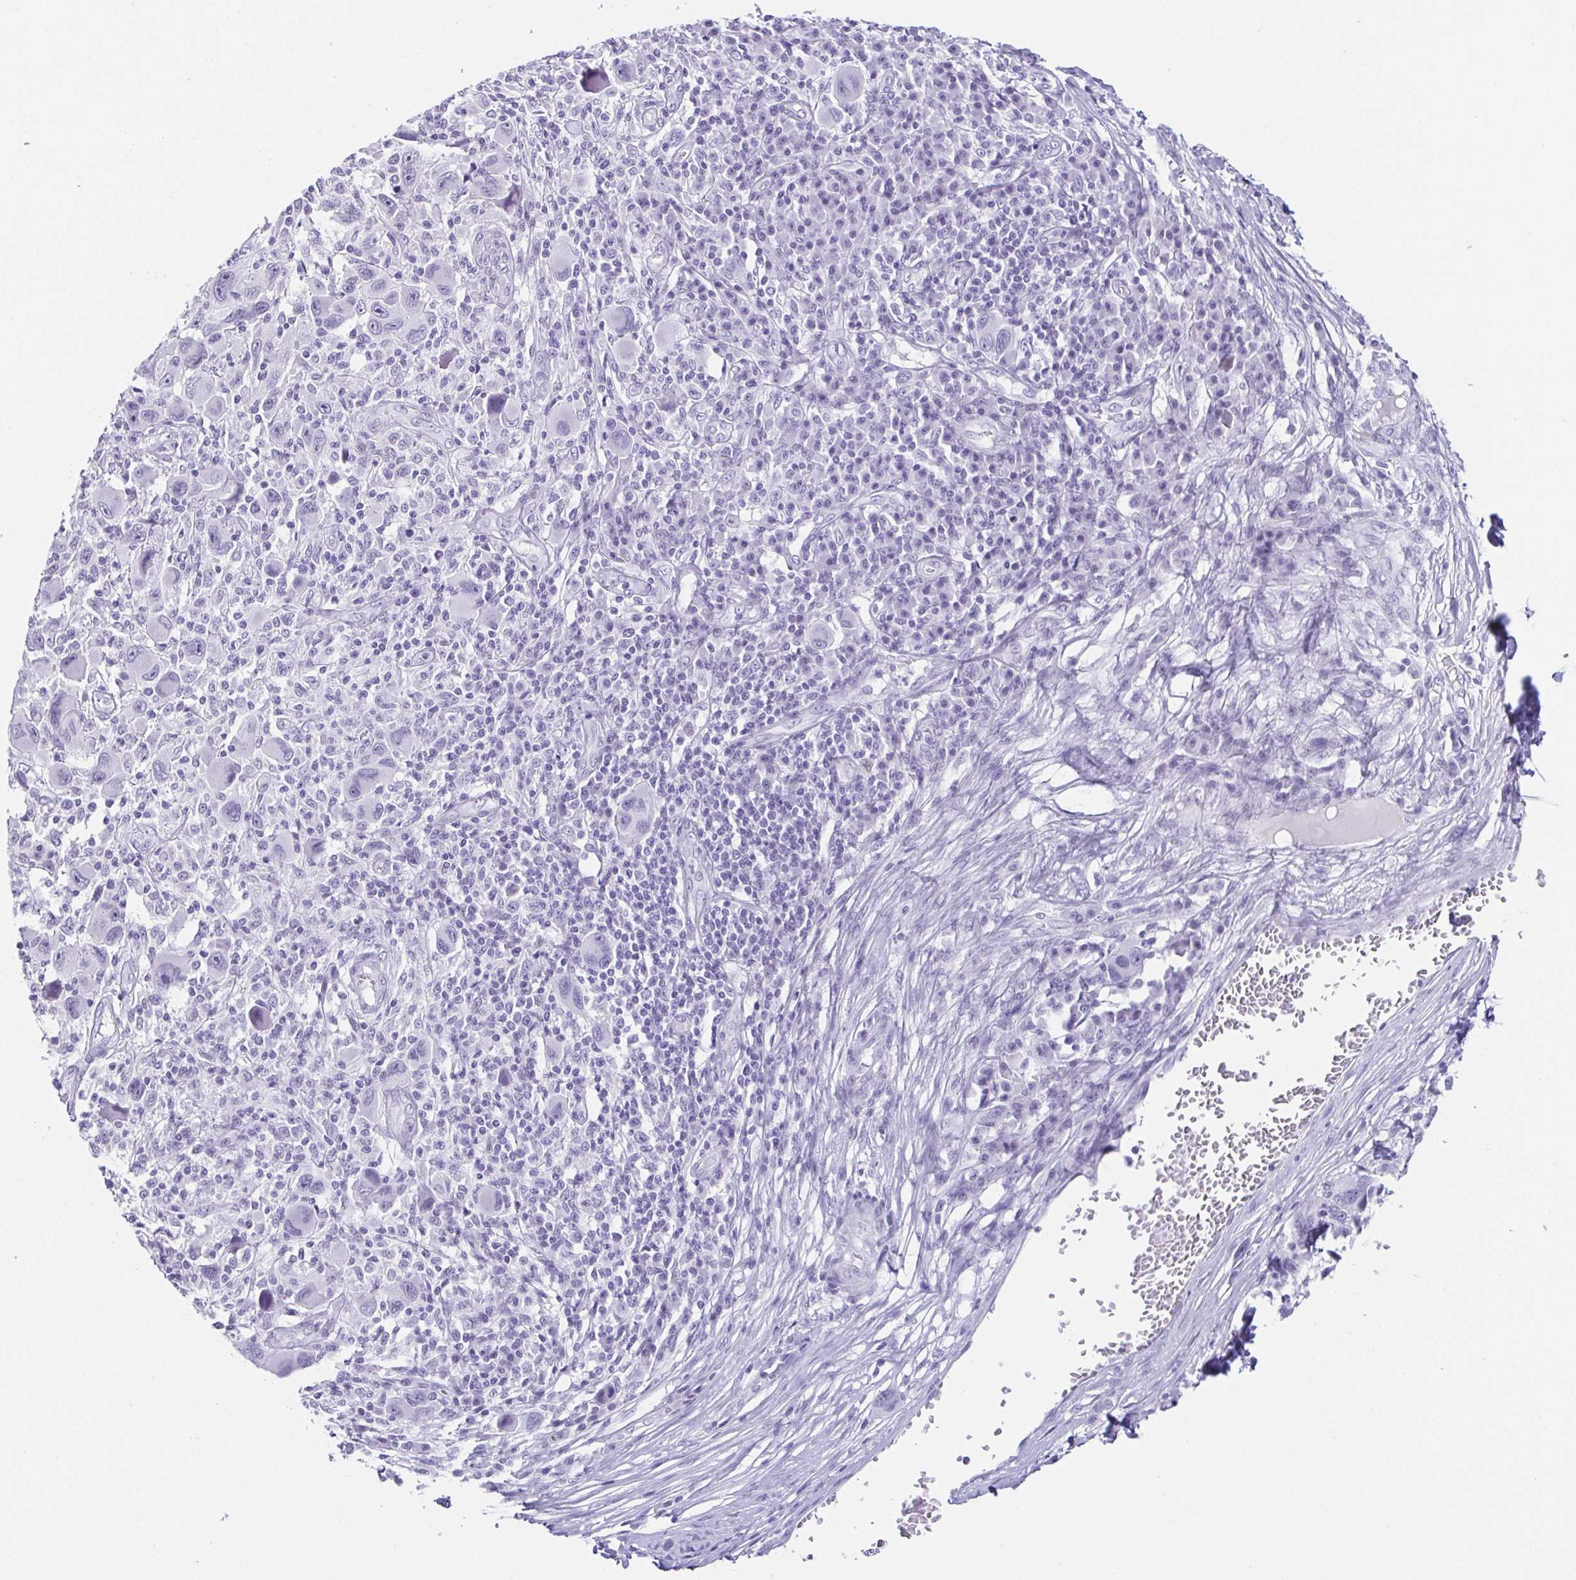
{"staining": {"intensity": "negative", "quantity": "none", "location": "none"}, "tissue": "melanoma", "cell_type": "Tumor cells", "image_type": "cancer", "snomed": [{"axis": "morphology", "description": "Malignant melanoma, NOS"}, {"axis": "topography", "description": "Skin"}], "caption": "Human malignant melanoma stained for a protein using immunohistochemistry (IHC) exhibits no expression in tumor cells.", "gene": "ESX1", "patient": {"sex": "male", "age": 53}}